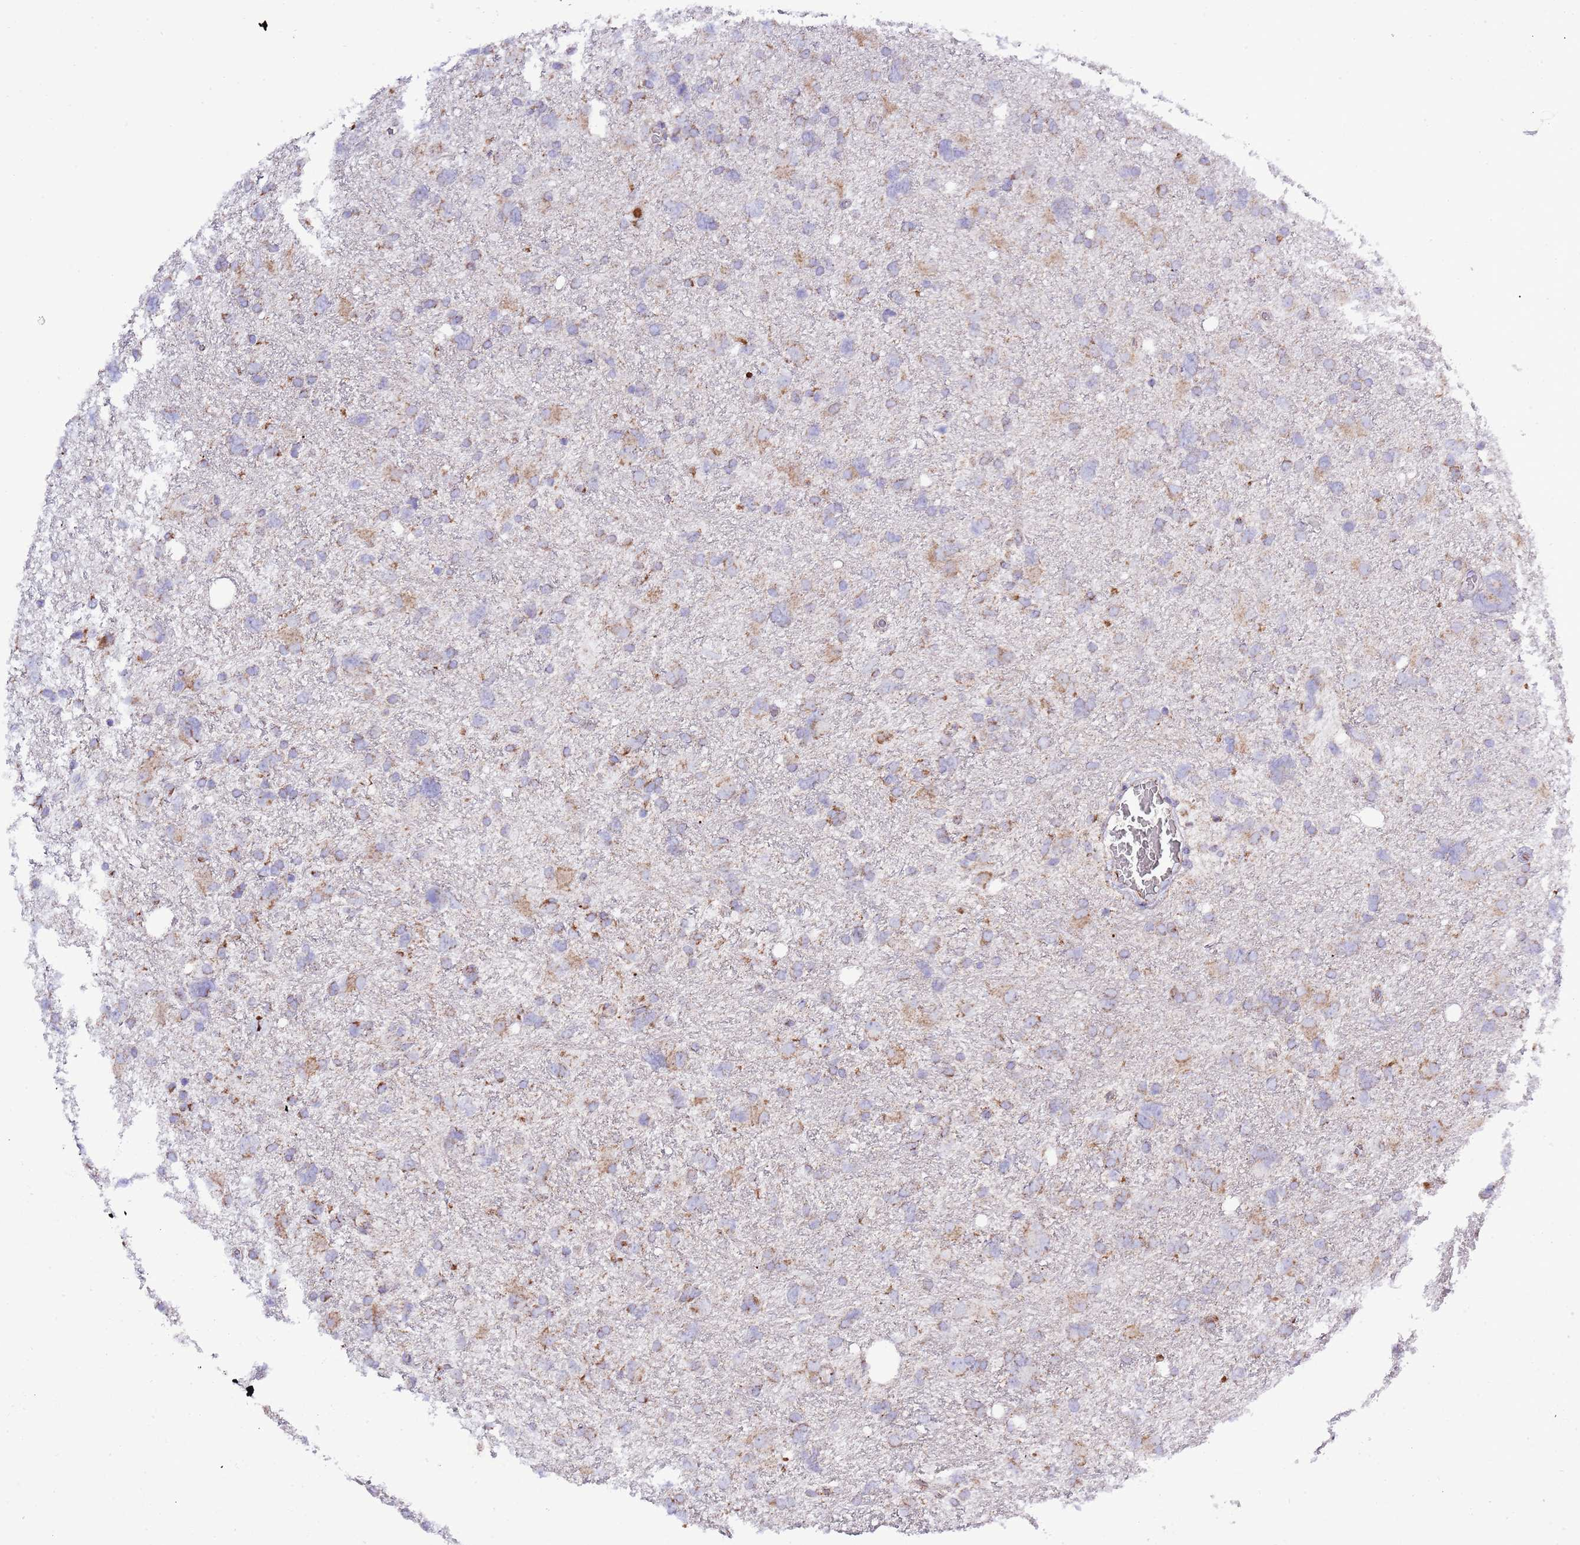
{"staining": {"intensity": "negative", "quantity": "none", "location": "none"}, "tissue": "glioma", "cell_type": "Tumor cells", "image_type": "cancer", "snomed": [{"axis": "morphology", "description": "Glioma, malignant, High grade"}, {"axis": "topography", "description": "Brain"}], "caption": "This micrograph is of glioma stained with immunohistochemistry (IHC) to label a protein in brown with the nuclei are counter-stained blue. There is no staining in tumor cells.", "gene": "TEKTIP1", "patient": {"sex": "male", "age": 61}}